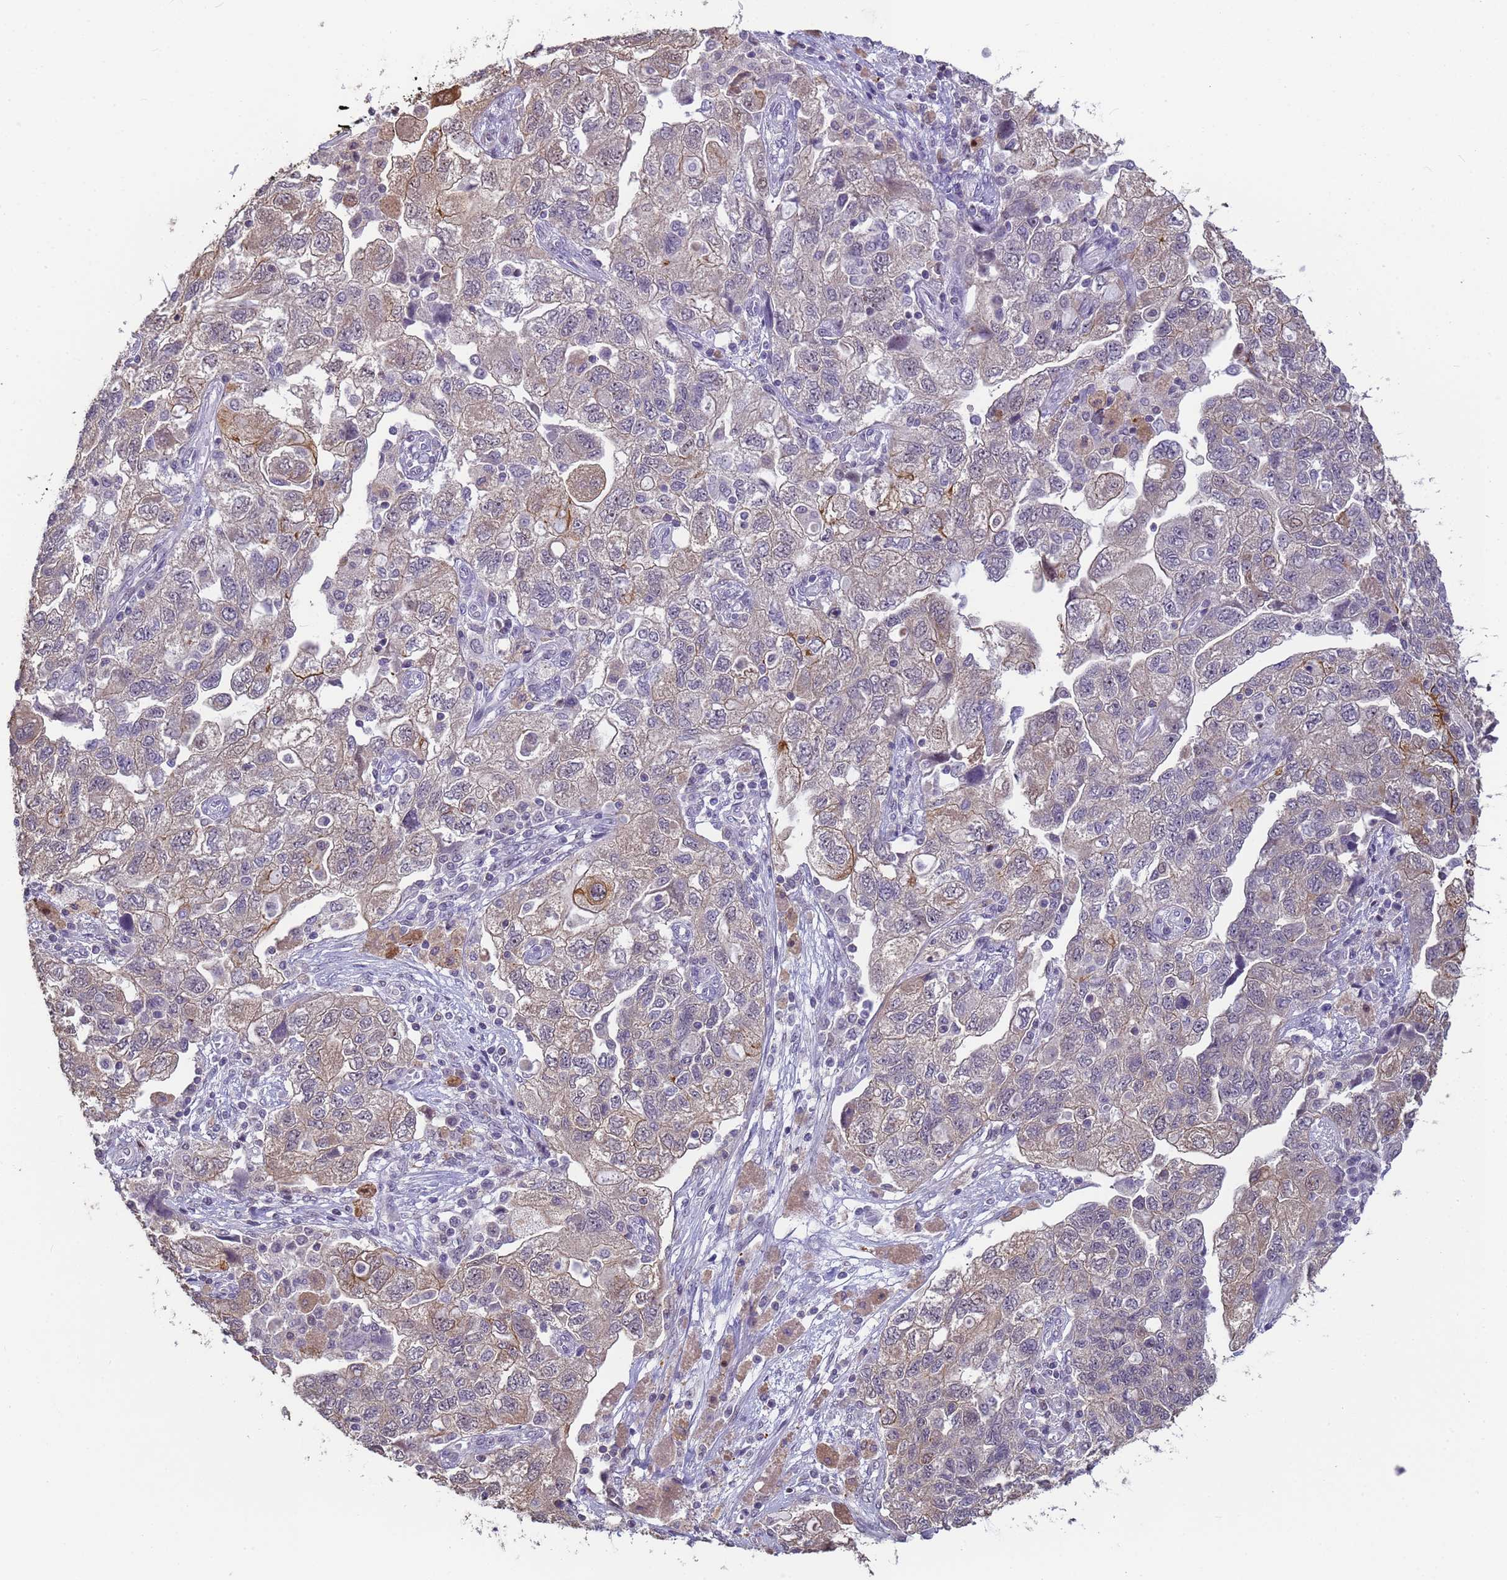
{"staining": {"intensity": "weak", "quantity": "<25%", "location": "cytoplasmic/membranous"}, "tissue": "ovarian cancer", "cell_type": "Tumor cells", "image_type": "cancer", "snomed": [{"axis": "morphology", "description": "Carcinoma, NOS"}, {"axis": "morphology", "description": "Cystadenocarcinoma, serous, NOS"}, {"axis": "topography", "description": "Ovary"}], "caption": "Serous cystadenocarcinoma (ovarian) was stained to show a protein in brown. There is no significant staining in tumor cells.", "gene": "VWA3A", "patient": {"sex": "female", "age": 69}}